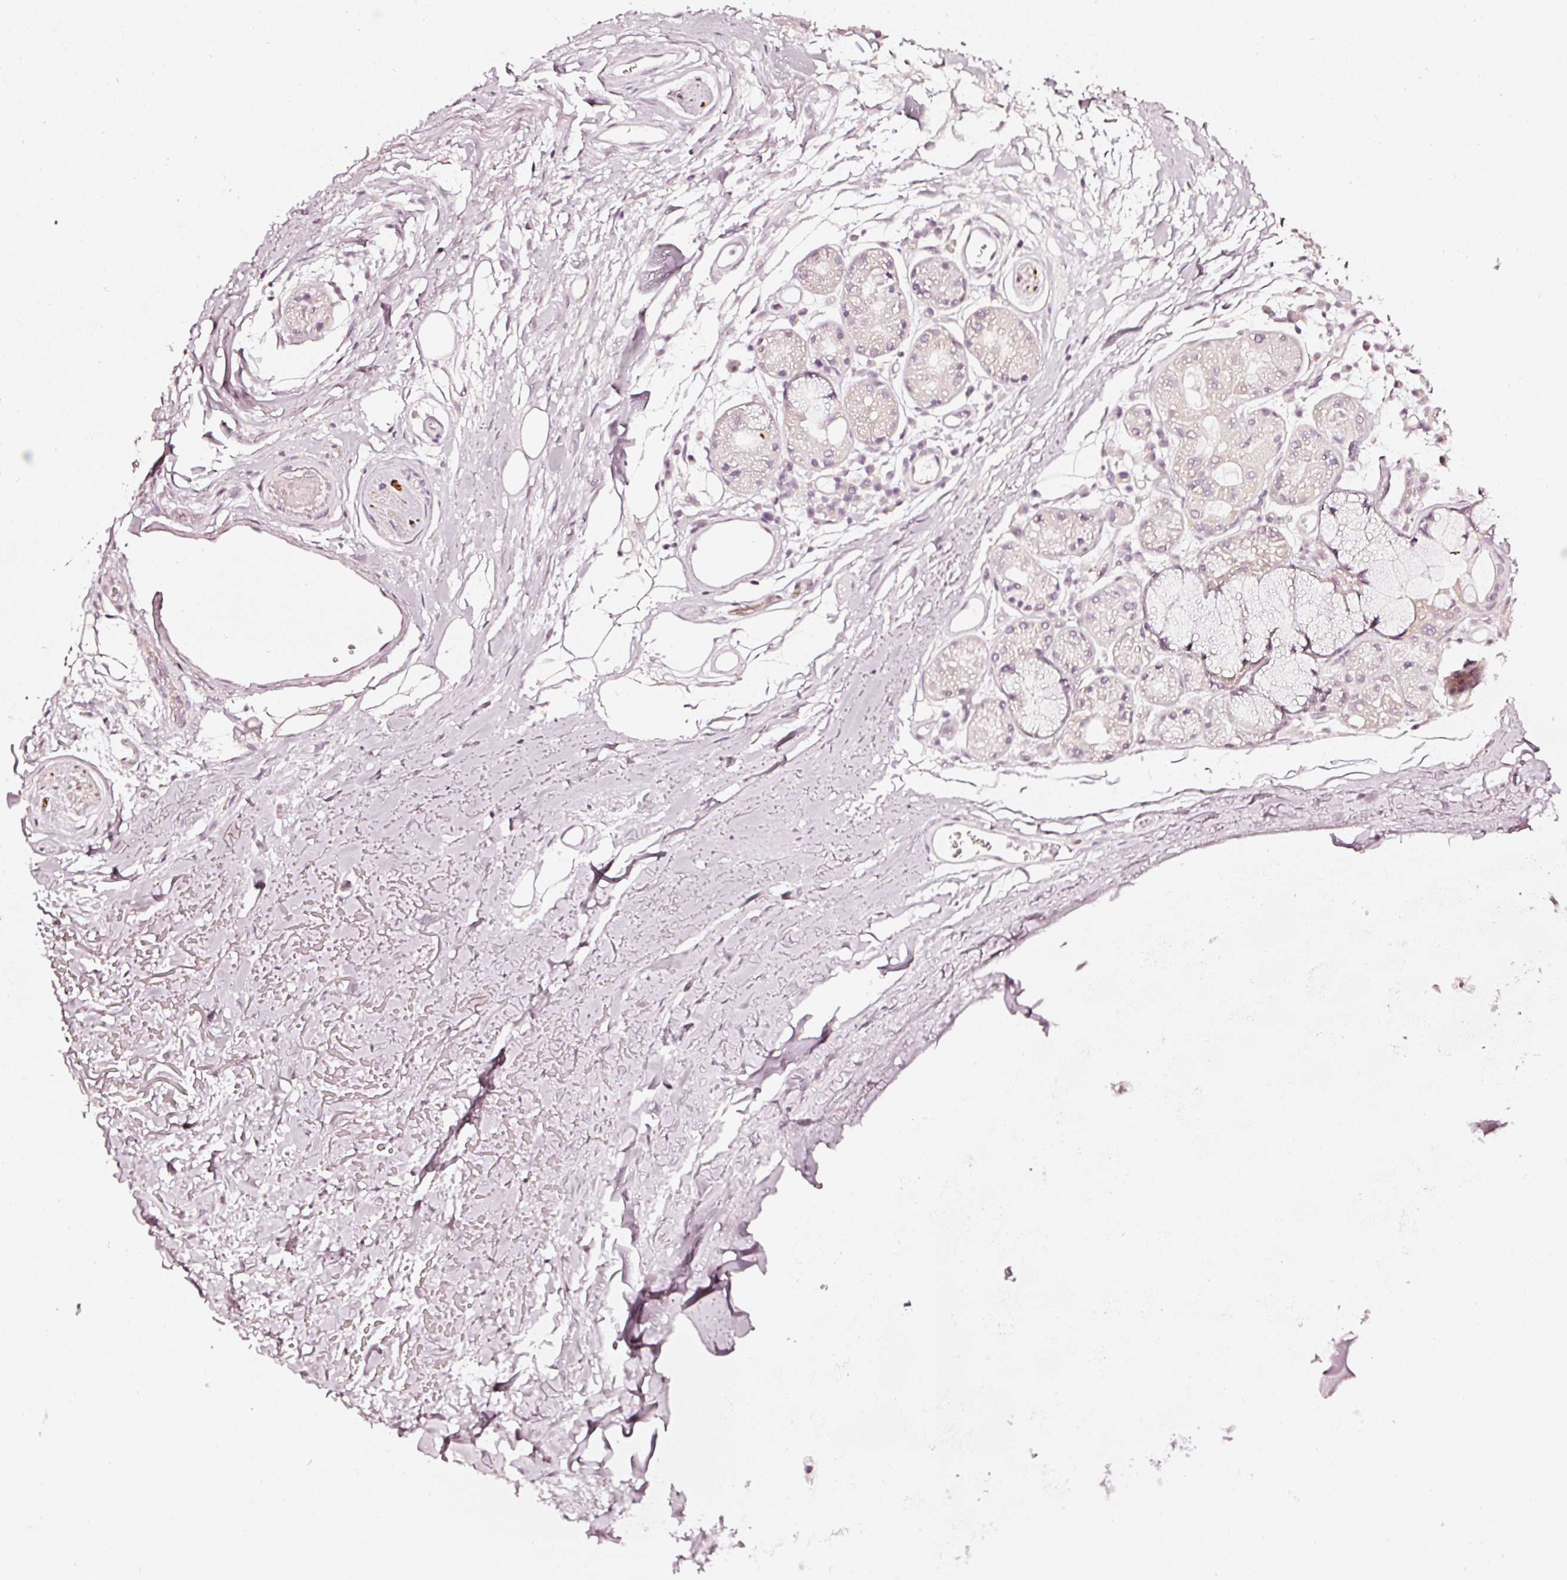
{"staining": {"intensity": "negative", "quantity": "none", "location": "none"}, "tissue": "adipose tissue", "cell_type": "Adipocytes", "image_type": "normal", "snomed": [{"axis": "morphology", "description": "Normal tissue, NOS"}, {"axis": "topography", "description": "Cartilage tissue"}], "caption": "The micrograph displays no staining of adipocytes in benign adipose tissue. (DAB immunohistochemistry with hematoxylin counter stain).", "gene": "CNP", "patient": {"sex": "male", "age": 80}}